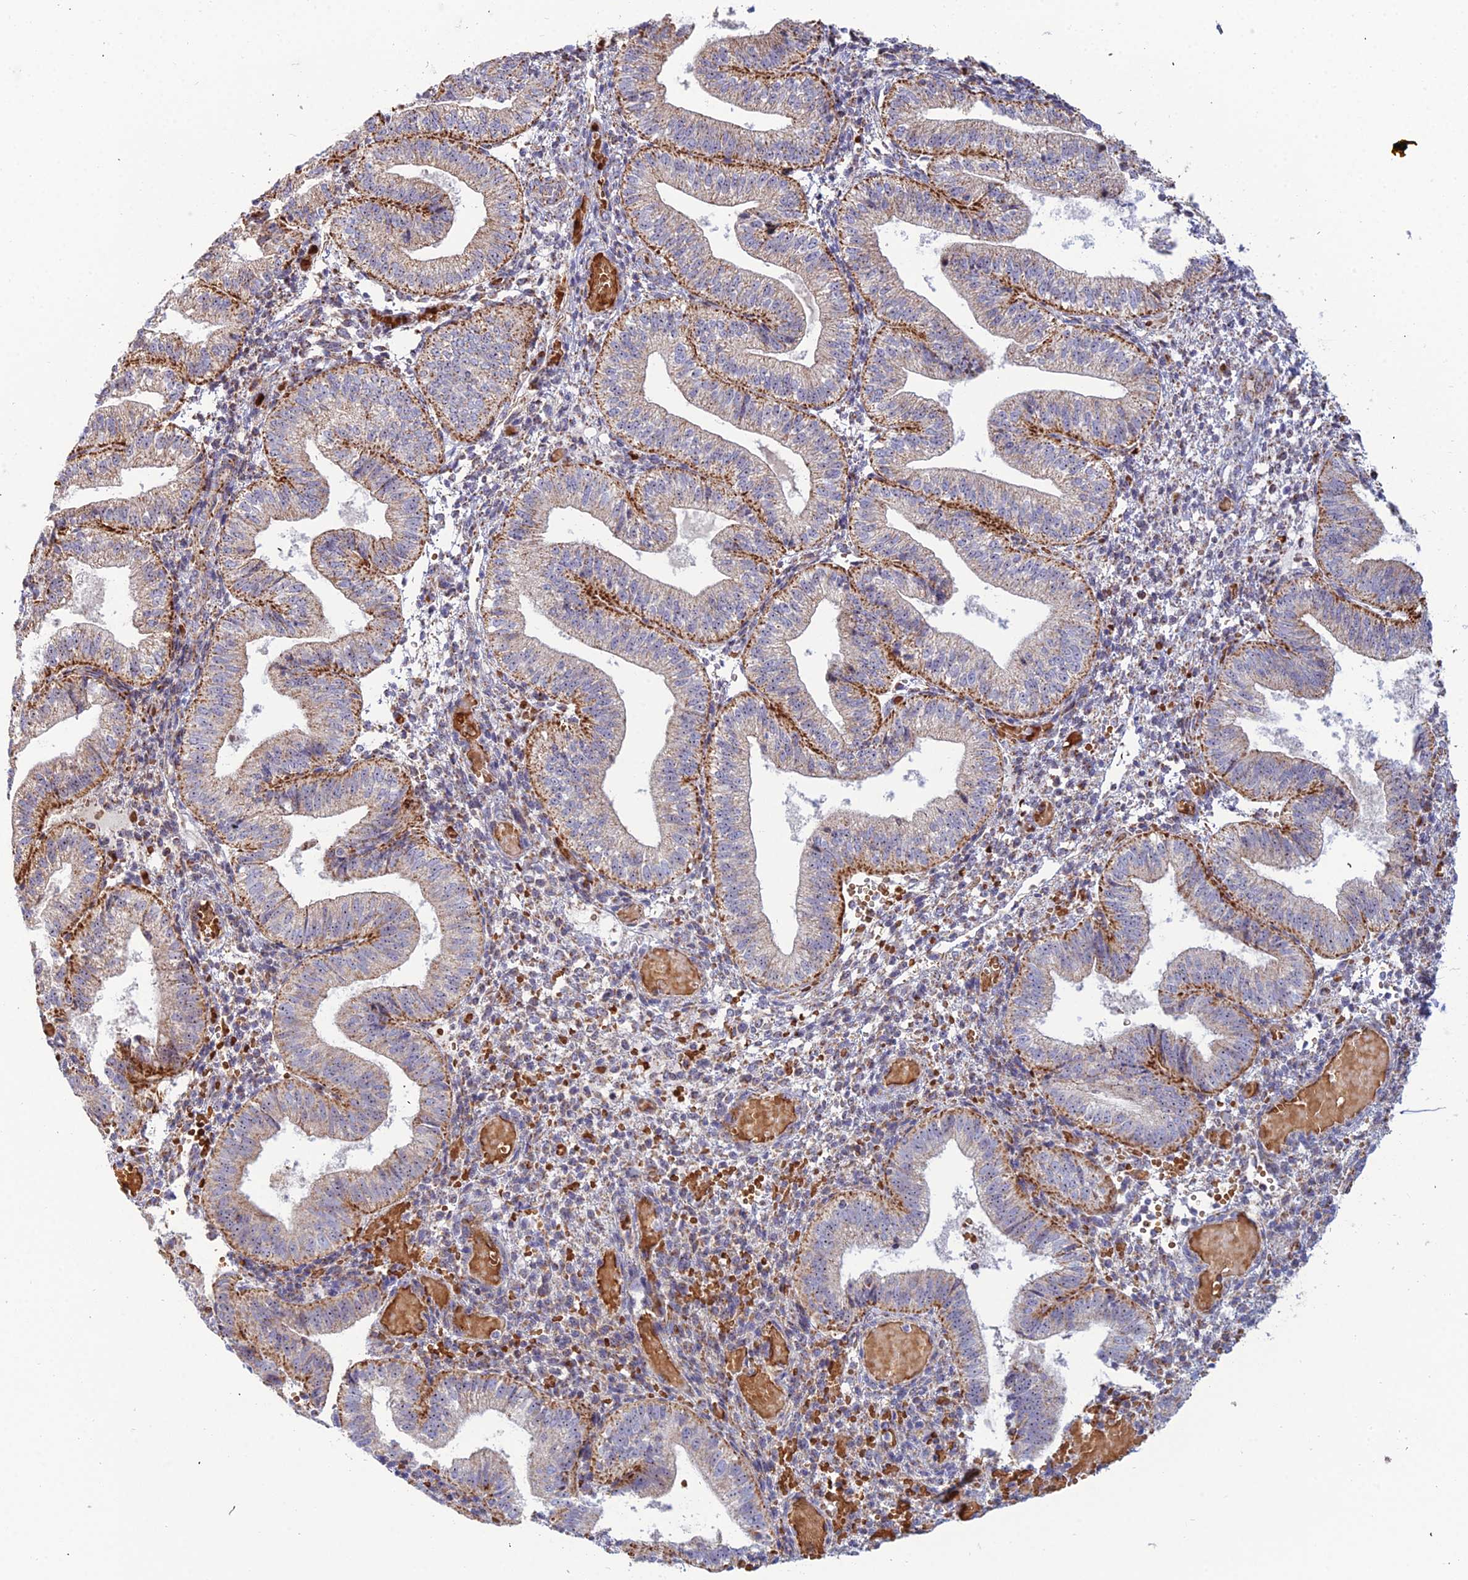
{"staining": {"intensity": "moderate", "quantity": ">75%", "location": "cytoplasmic/membranous"}, "tissue": "endometrium", "cell_type": "Cells in endometrial stroma", "image_type": "normal", "snomed": [{"axis": "morphology", "description": "Normal tissue, NOS"}, {"axis": "topography", "description": "Endometrium"}], "caption": "Immunohistochemical staining of normal endometrium displays >75% levels of moderate cytoplasmic/membranous protein staining in approximately >75% of cells in endometrial stroma.", "gene": "SLC35F4", "patient": {"sex": "female", "age": 34}}